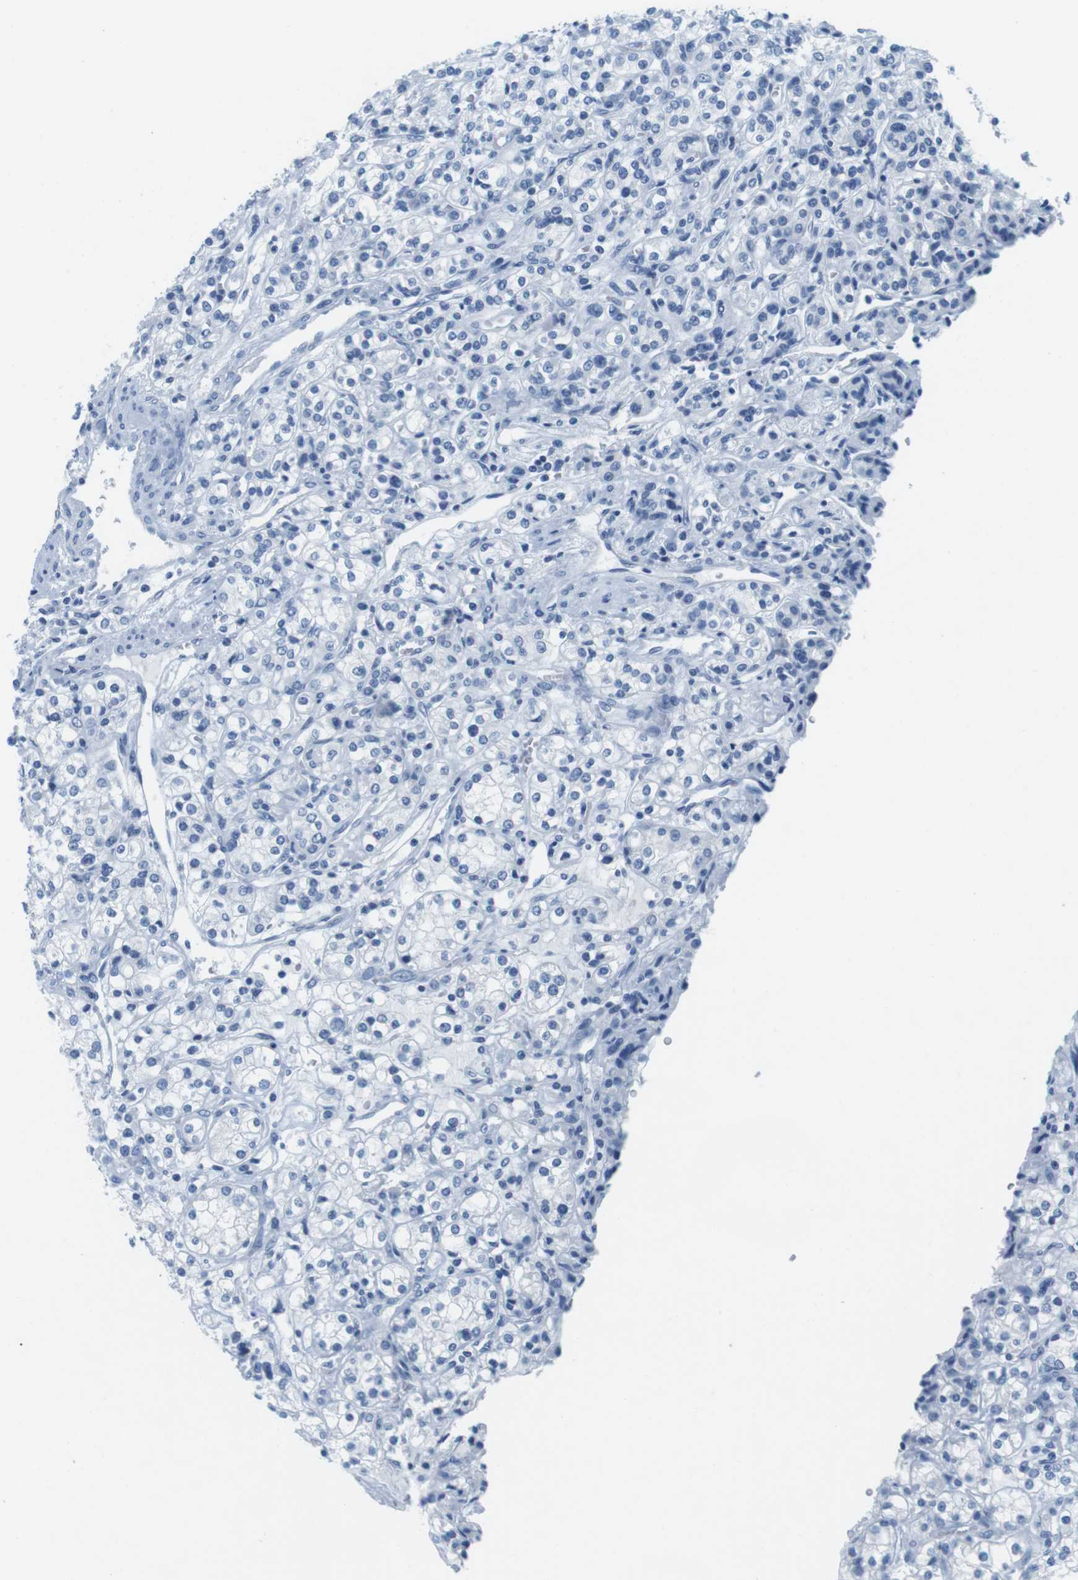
{"staining": {"intensity": "negative", "quantity": "none", "location": "none"}, "tissue": "renal cancer", "cell_type": "Tumor cells", "image_type": "cancer", "snomed": [{"axis": "morphology", "description": "Adenocarcinoma, NOS"}, {"axis": "topography", "description": "Kidney"}], "caption": "This is an immunohistochemistry (IHC) photomicrograph of human adenocarcinoma (renal). There is no staining in tumor cells.", "gene": "CYP2C9", "patient": {"sex": "male", "age": 77}}